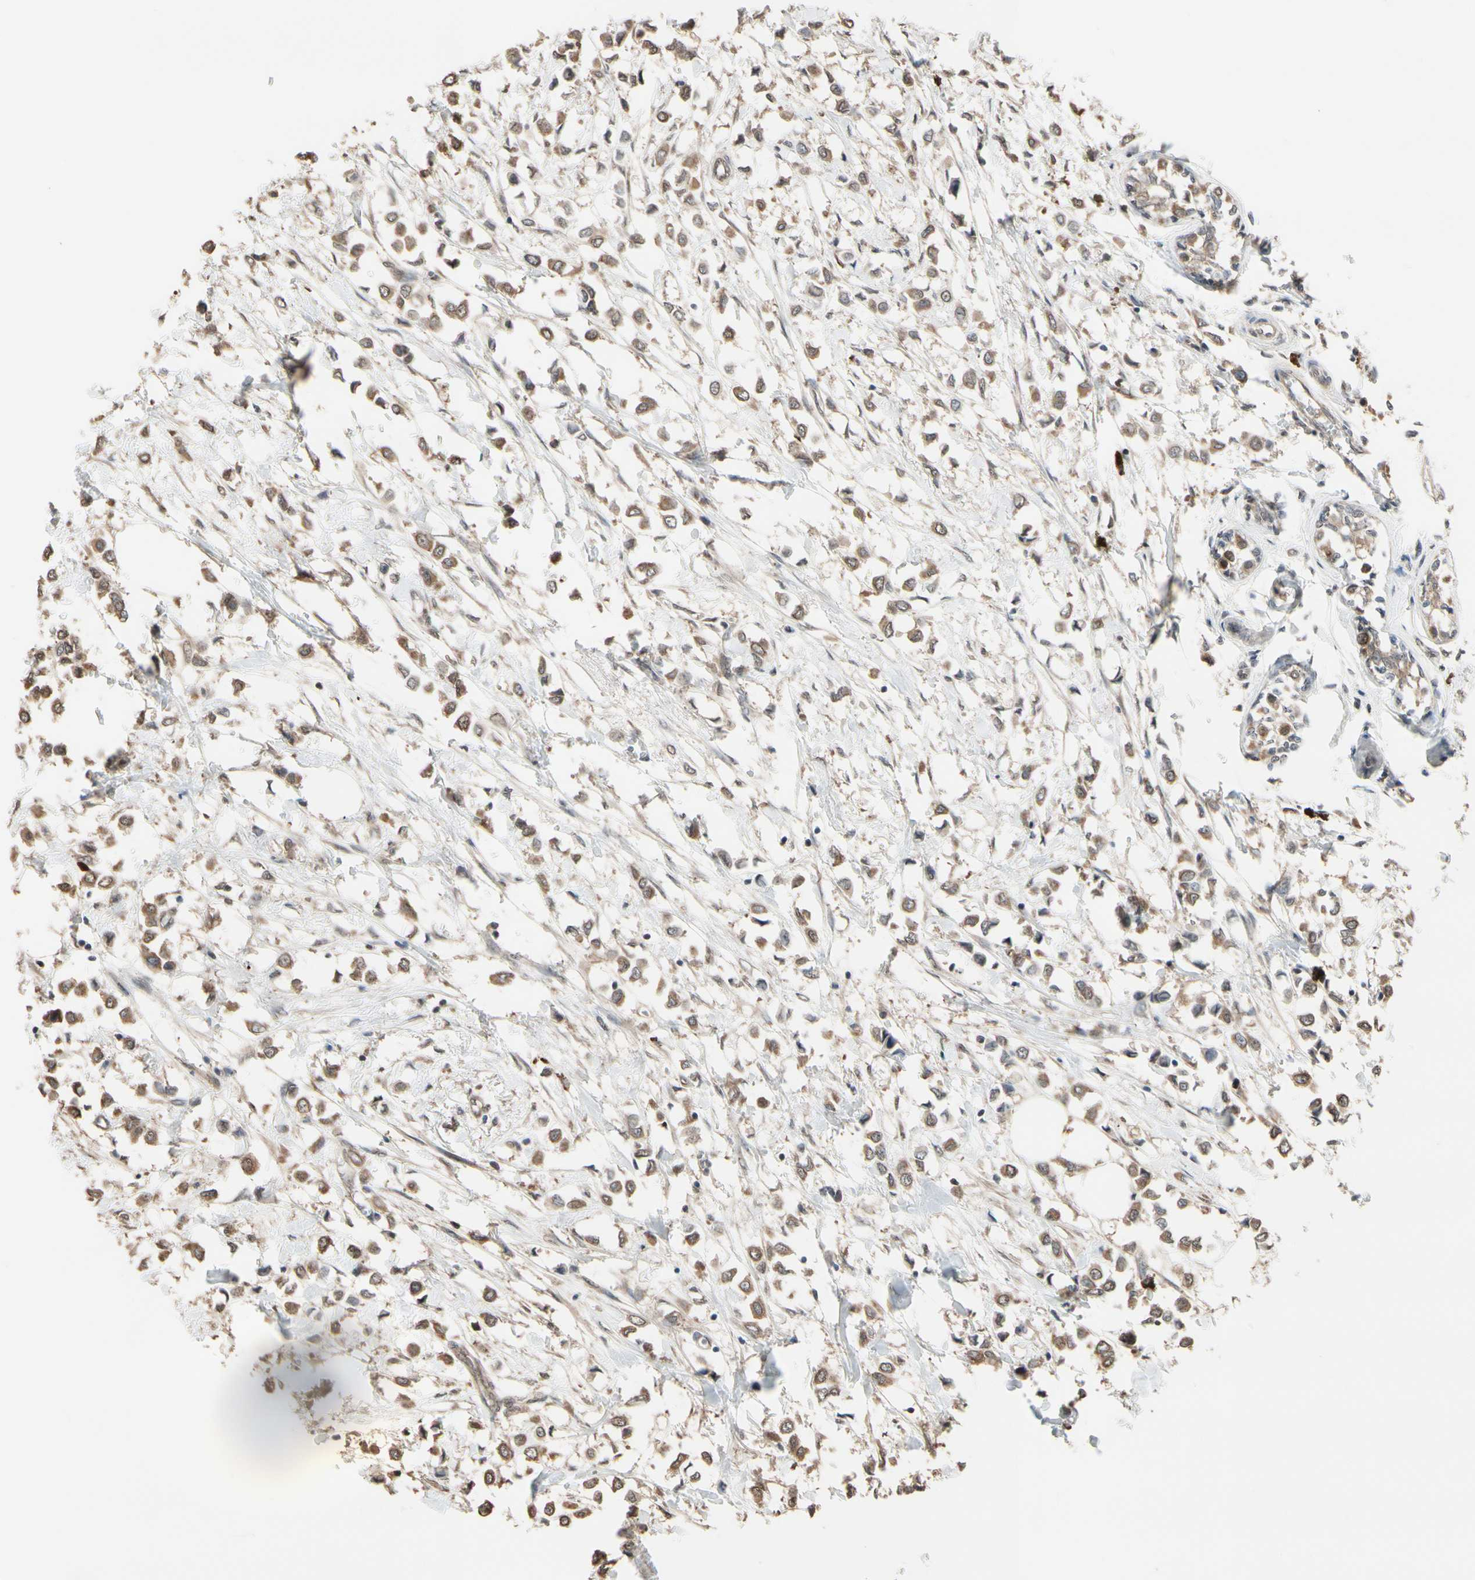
{"staining": {"intensity": "moderate", "quantity": ">75%", "location": "cytoplasmic/membranous"}, "tissue": "breast cancer", "cell_type": "Tumor cells", "image_type": "cancer", "snomed": [{"axis": "morphology", "description": "Lobular carcinoma"}, {"axis": "topography", "description": "Breast"}], "caption": "This image shows IHC staining of human breast cancer, with medium moderate cytoplasmic/membranous staining in approximately >75% of tumor cells.", "gene": "PNPLA7", "patient": {"sex": "female", "age": 51}}